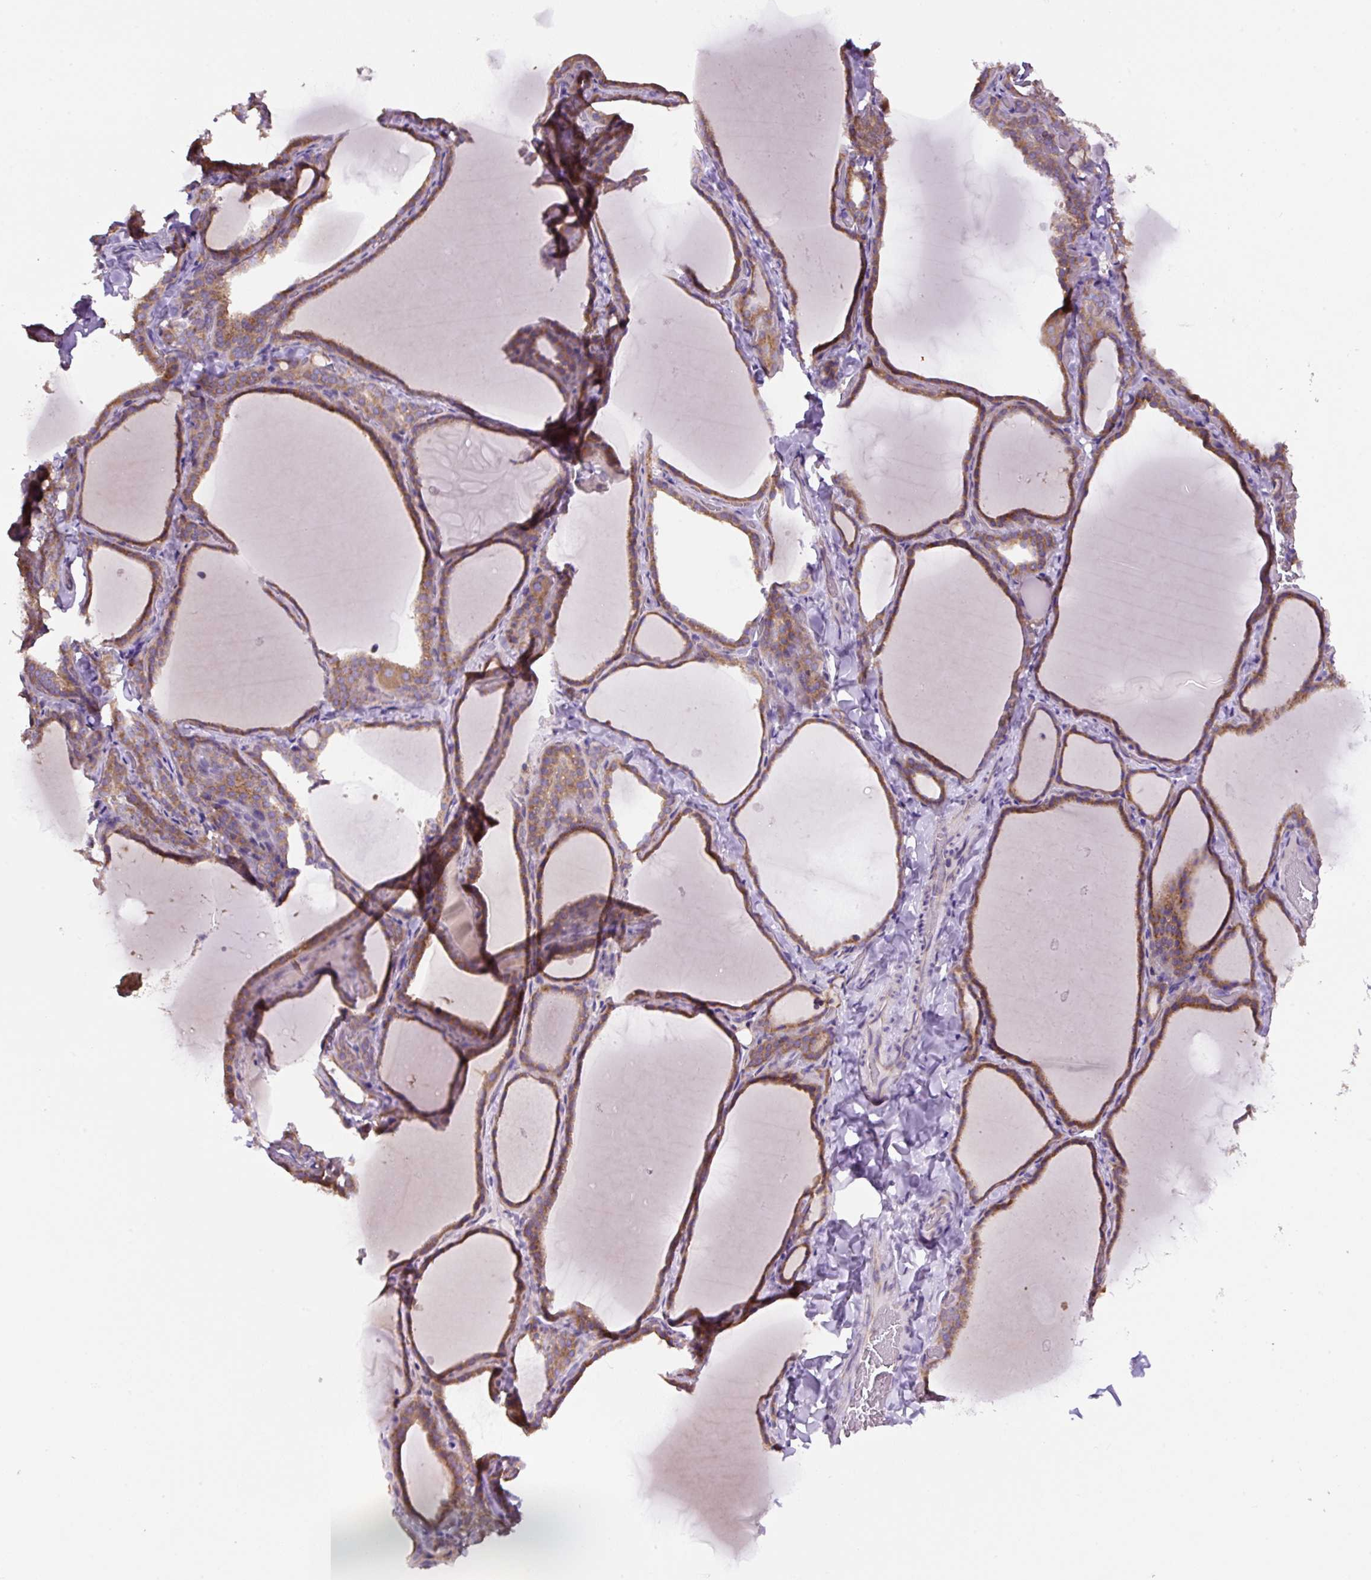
{"staining": {"intensity": "moderate", "quantity": ">75%", "location": "cytoplasmic/membranous"}, "tissue": "thyroid gland", "cell_type": "Glandular cells", "image_type": "normal", "snomed": [{"axis": "morphology", "description": "Normal tissue, NOS"}, {"axis": "topography", "description": "Thyroid gland"}], "caption": "IHC micrograph of benign human thyroid gland stained for a protein (brown), which demonstrates medium levels of moderate cytoplasmic/membranous positivity in about >75% of glandular cells.", "gene": "RPS23", "patient": {"sex": "female", "age": 22}}